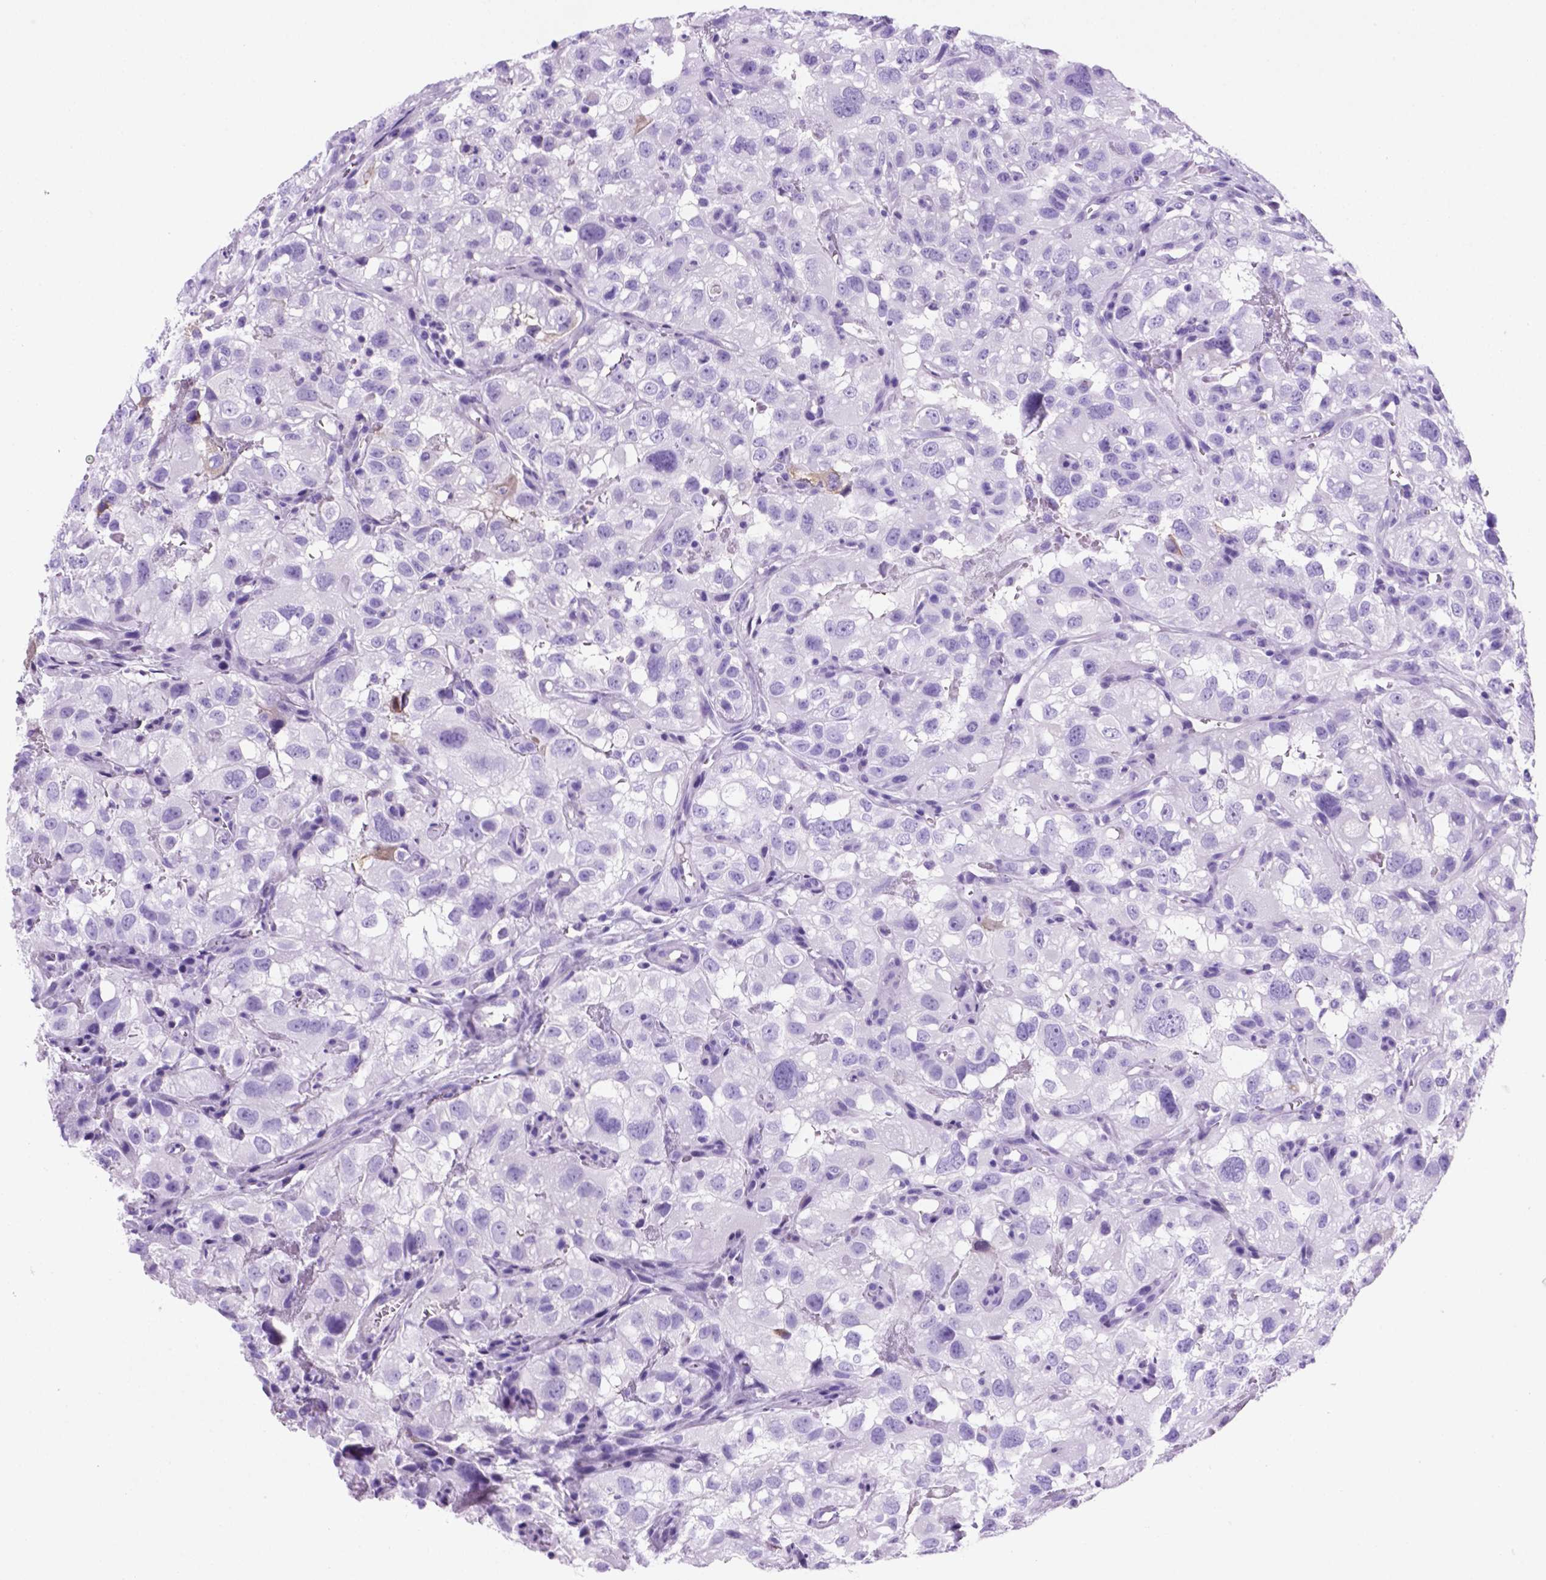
{"staining": {"intensity": "negative", "quantity": "none", "location": "none"}, "tissue": "renal cancer", "cell_type": "Tumor cells", "image_type": "cancer", "snomed": [{"axis": "morphology", "description": "Adenocarcinoma, NOS"}, {"axis": "topography", "description": "Kidney"}], "caption": "Immunohistochemistry (IHC) histopathology image of renal adenocarcinoma stained for a protein (brown), which shows no positivity in tumor cells.", "gene": "C17orf107", "patient": {"sex": "male", "age": 64}}